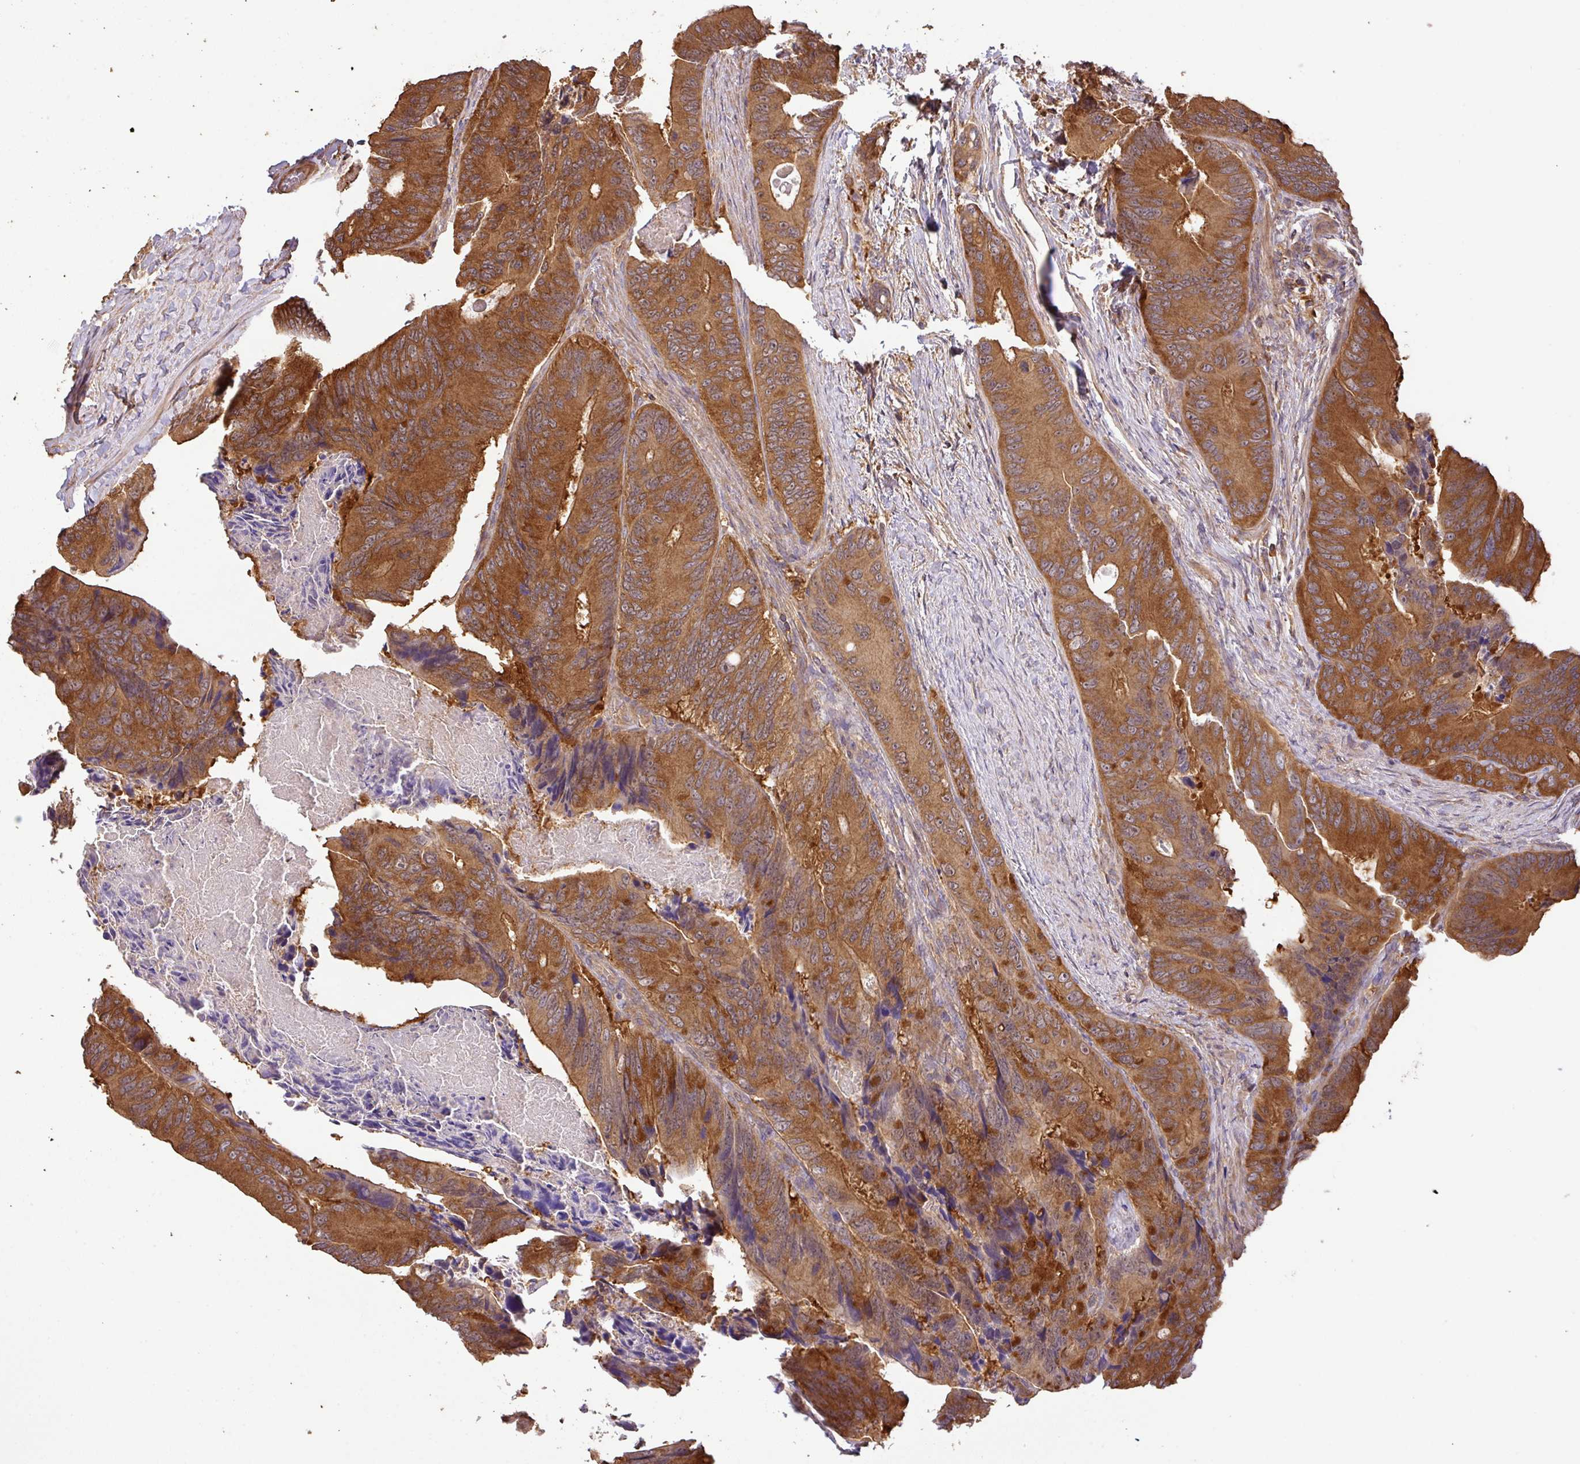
{"staining": {"intensity": "strong", "quantity": ">75%", "location": "cytoplasmic/membranous"}, "tissue": "colorectal cancer", "cell_type": "Tumor cells", "image_type": "cancer", "snomed": [{"axis": "morphology", "description": "Adenocarcinoma, NOS"}, {"axis": "topography", "description": "Colon"}], "caption": "Human adenocarcinoma (colorectal) stained for a protein (brown) displays strong cytoplasmic/membranous positive positivity in about >75% of tumor cells.", "gene": "GSPT1", "patient": {"sex": "male", "age": 84}}